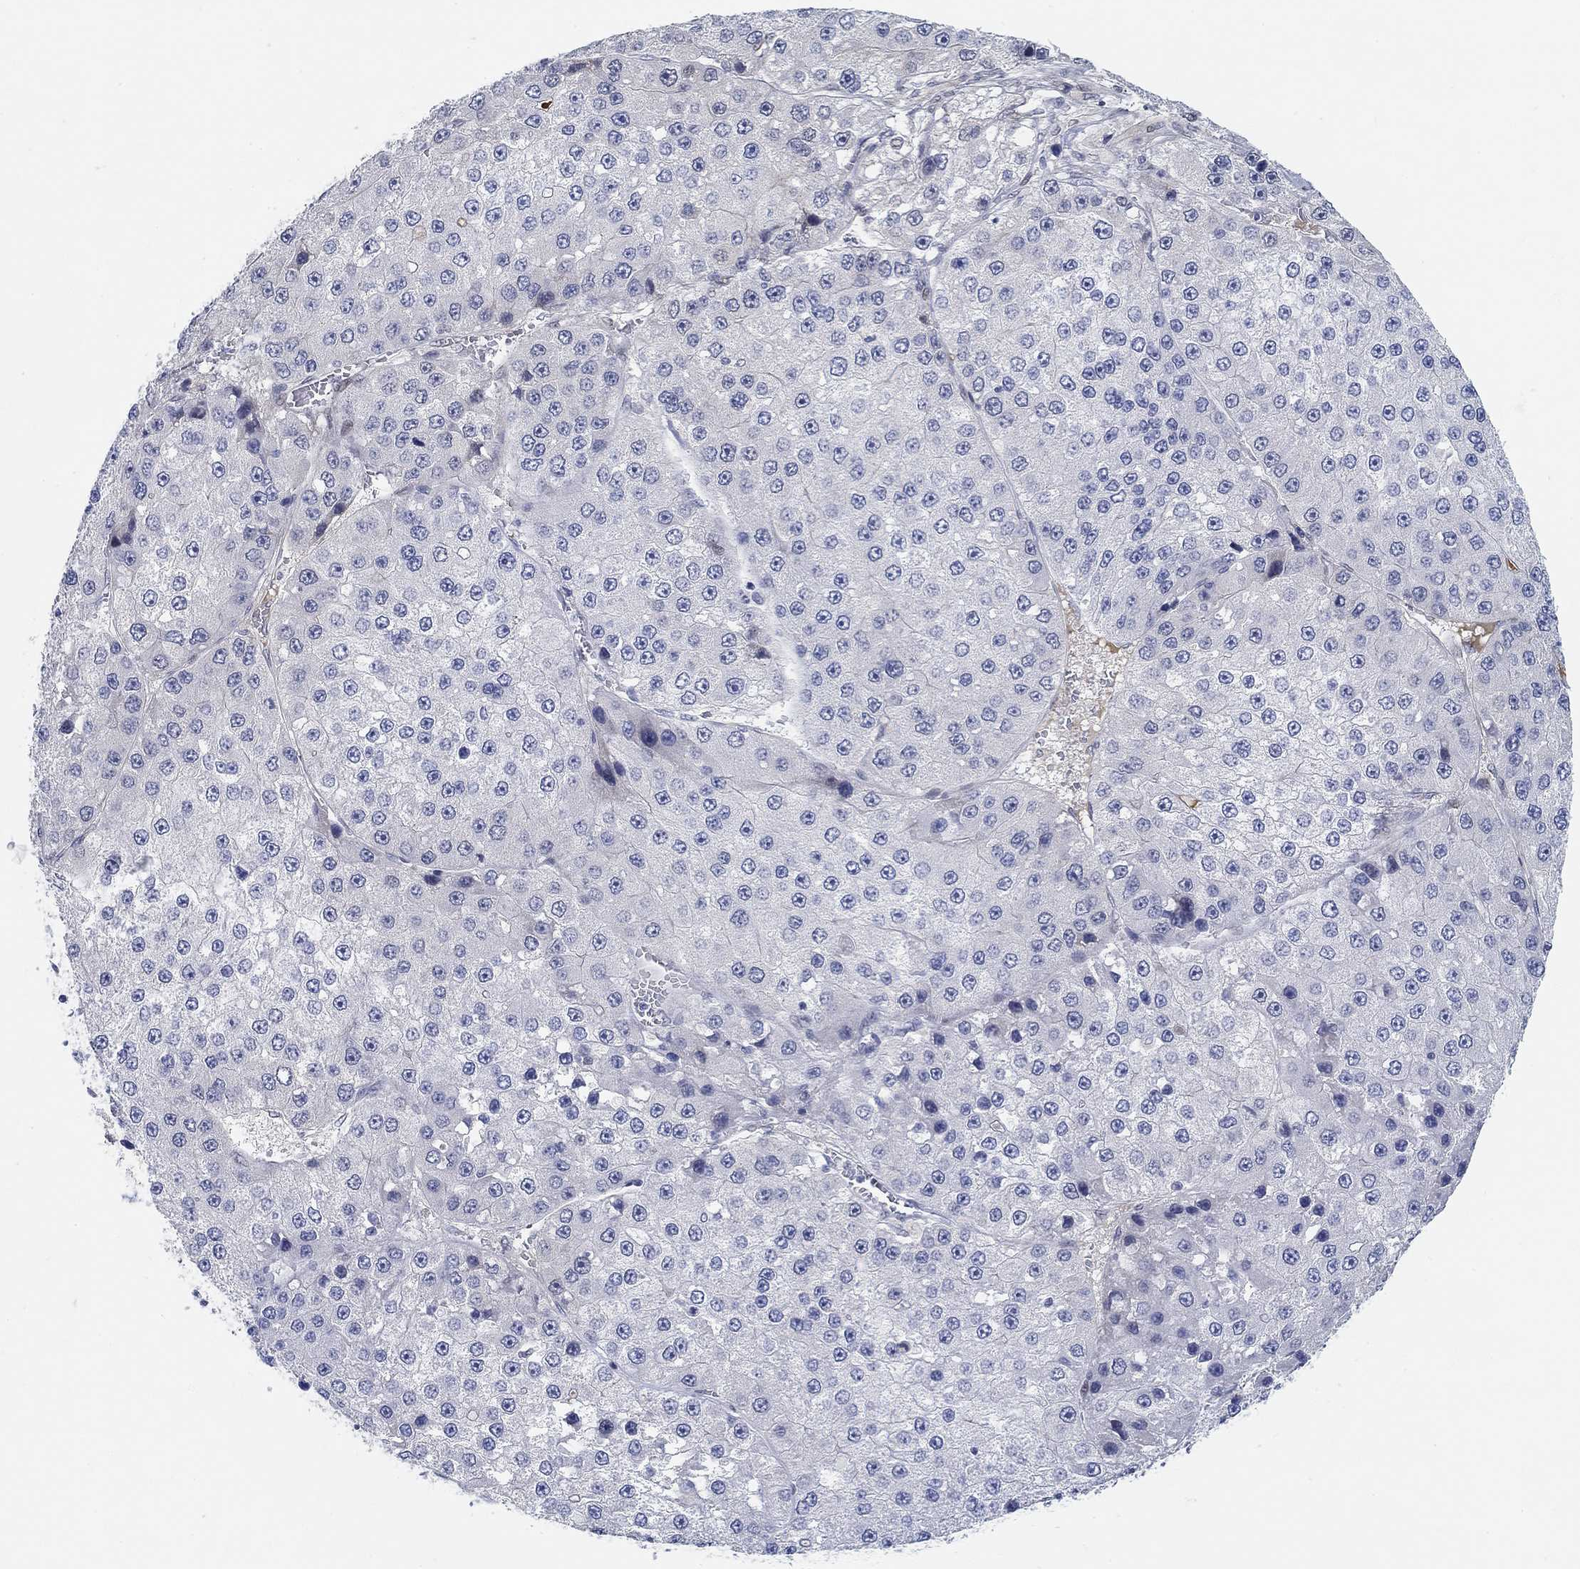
{"staining": {"intensity": "negative", "quantity": "none", "location": "none"}, "tissue": "liver cancer", "cell_type": "Tumor cells", "image_type": "cancer", "snomed": [{"axis": "morphology", "description": "Carcinoma, Hepatocellular, NOS"}, {"axis": "topography", "description": "Liver"}], "caption": "Immunohistochemistry micrograph of liver hepatocellular carcinoma stained for a protein (brown), which reveals no positivity in tumor cells.", "gene": "SNTG2", "patient": {"sex": "female", "age": 73}}